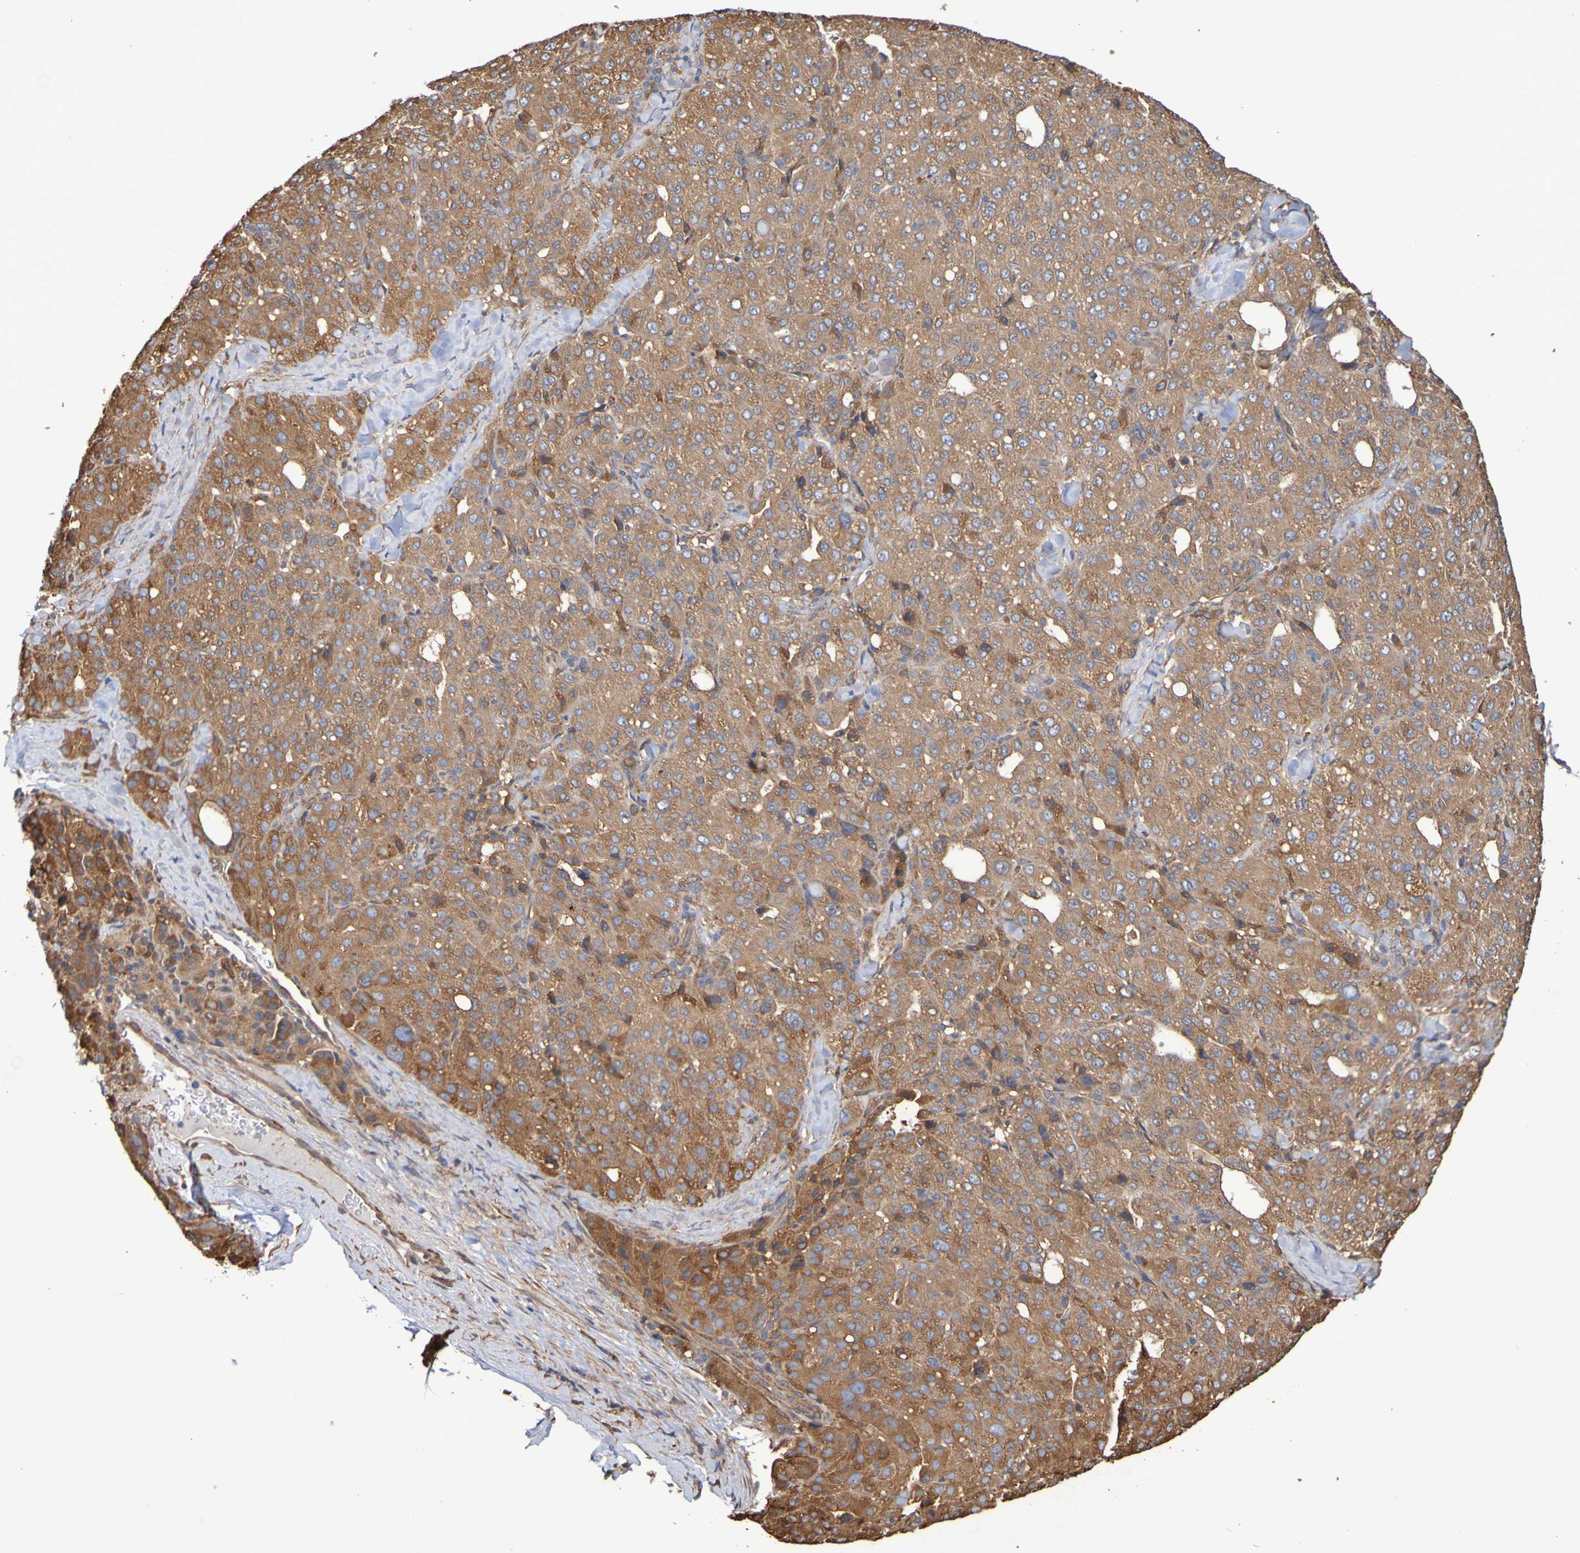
{"staining": {"intensity": "moderate", "quantity": ">75%", "location": "cytoplasmic/membranous"}, "tissue": "liver cancer", "cell_type": "Tumor cells", "image_type": "cancer", "snomed": [{"axis": "morphology", "description": "Carcinoma, Hepatocellular, NOS"}, {"axis": "topography", "description": "Liver"}], "caption": "Liver hepatocellular carcinoma stained with immunohistochemistry displays moderate cytoplasmic/membranous expression in approximately >75% of tumor cells.", "gene": "RAB11A", "patient": {"sex": "male", "age": 65}}